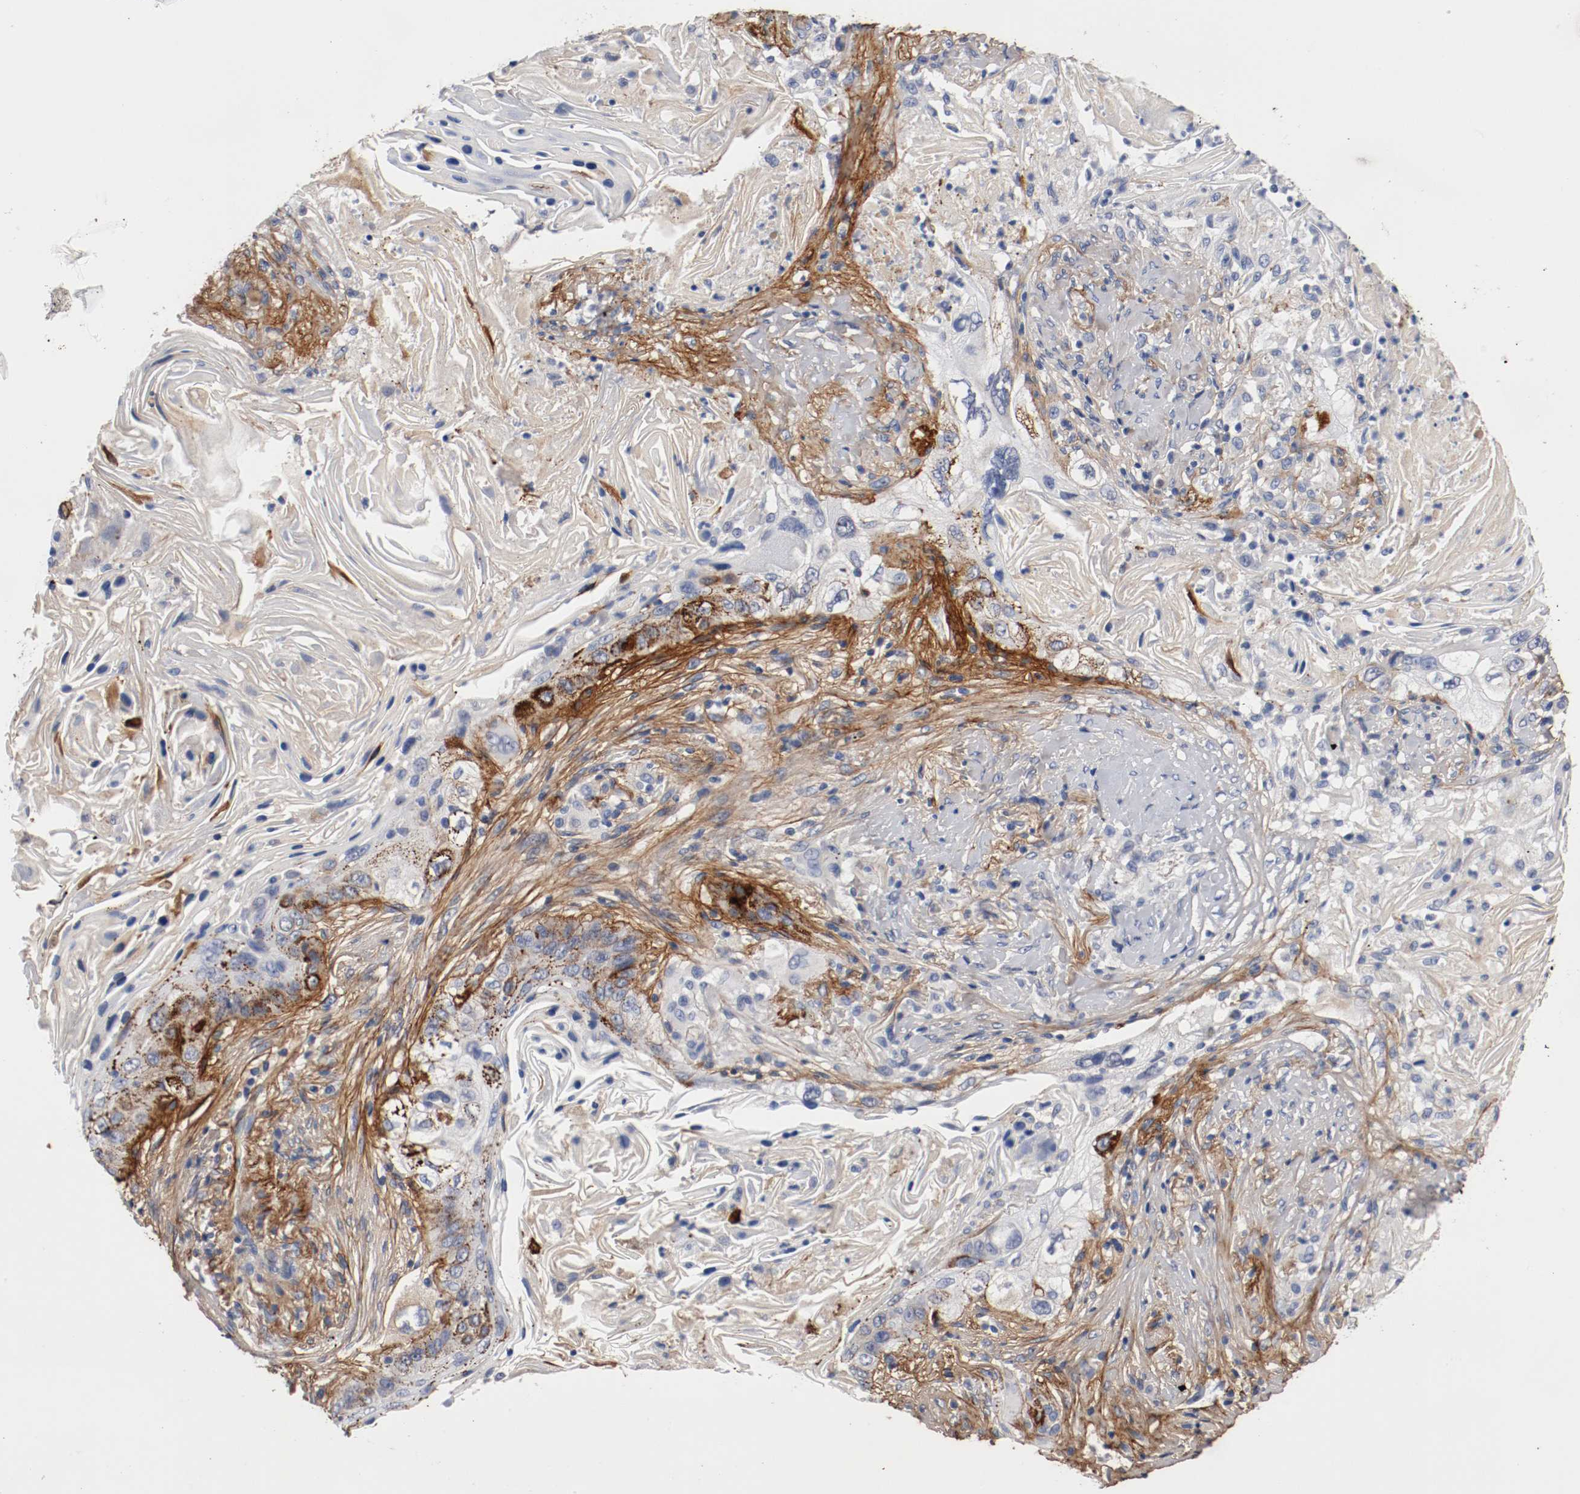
{"staining": {"intensity": "strong", "quantity": "25%-75%", "location": "cytoplasmic/membranous"}, "tissue": "lung cancer", "cell_type": "Tumor cells", "image_type": "cancer", "snomed": [{"axis": "morphology", "description": "Squamous cell carcinoma, NOS"}, {"axis": "topography", "description": "Lung"}], "caption": "Immunohistochemistry photomicrograph of neoplastic tissue: human lung cancer (squamous cell carcinoma) stained using immunohistochemistry displays high levels of strong protein expression localized specifically in the cytoplasmic/membranous of tumor cells, appearing as a cytoplasmic/membranous brown color.", "gene": "TNC", "patient": {"sex": "female", "age": 67}}